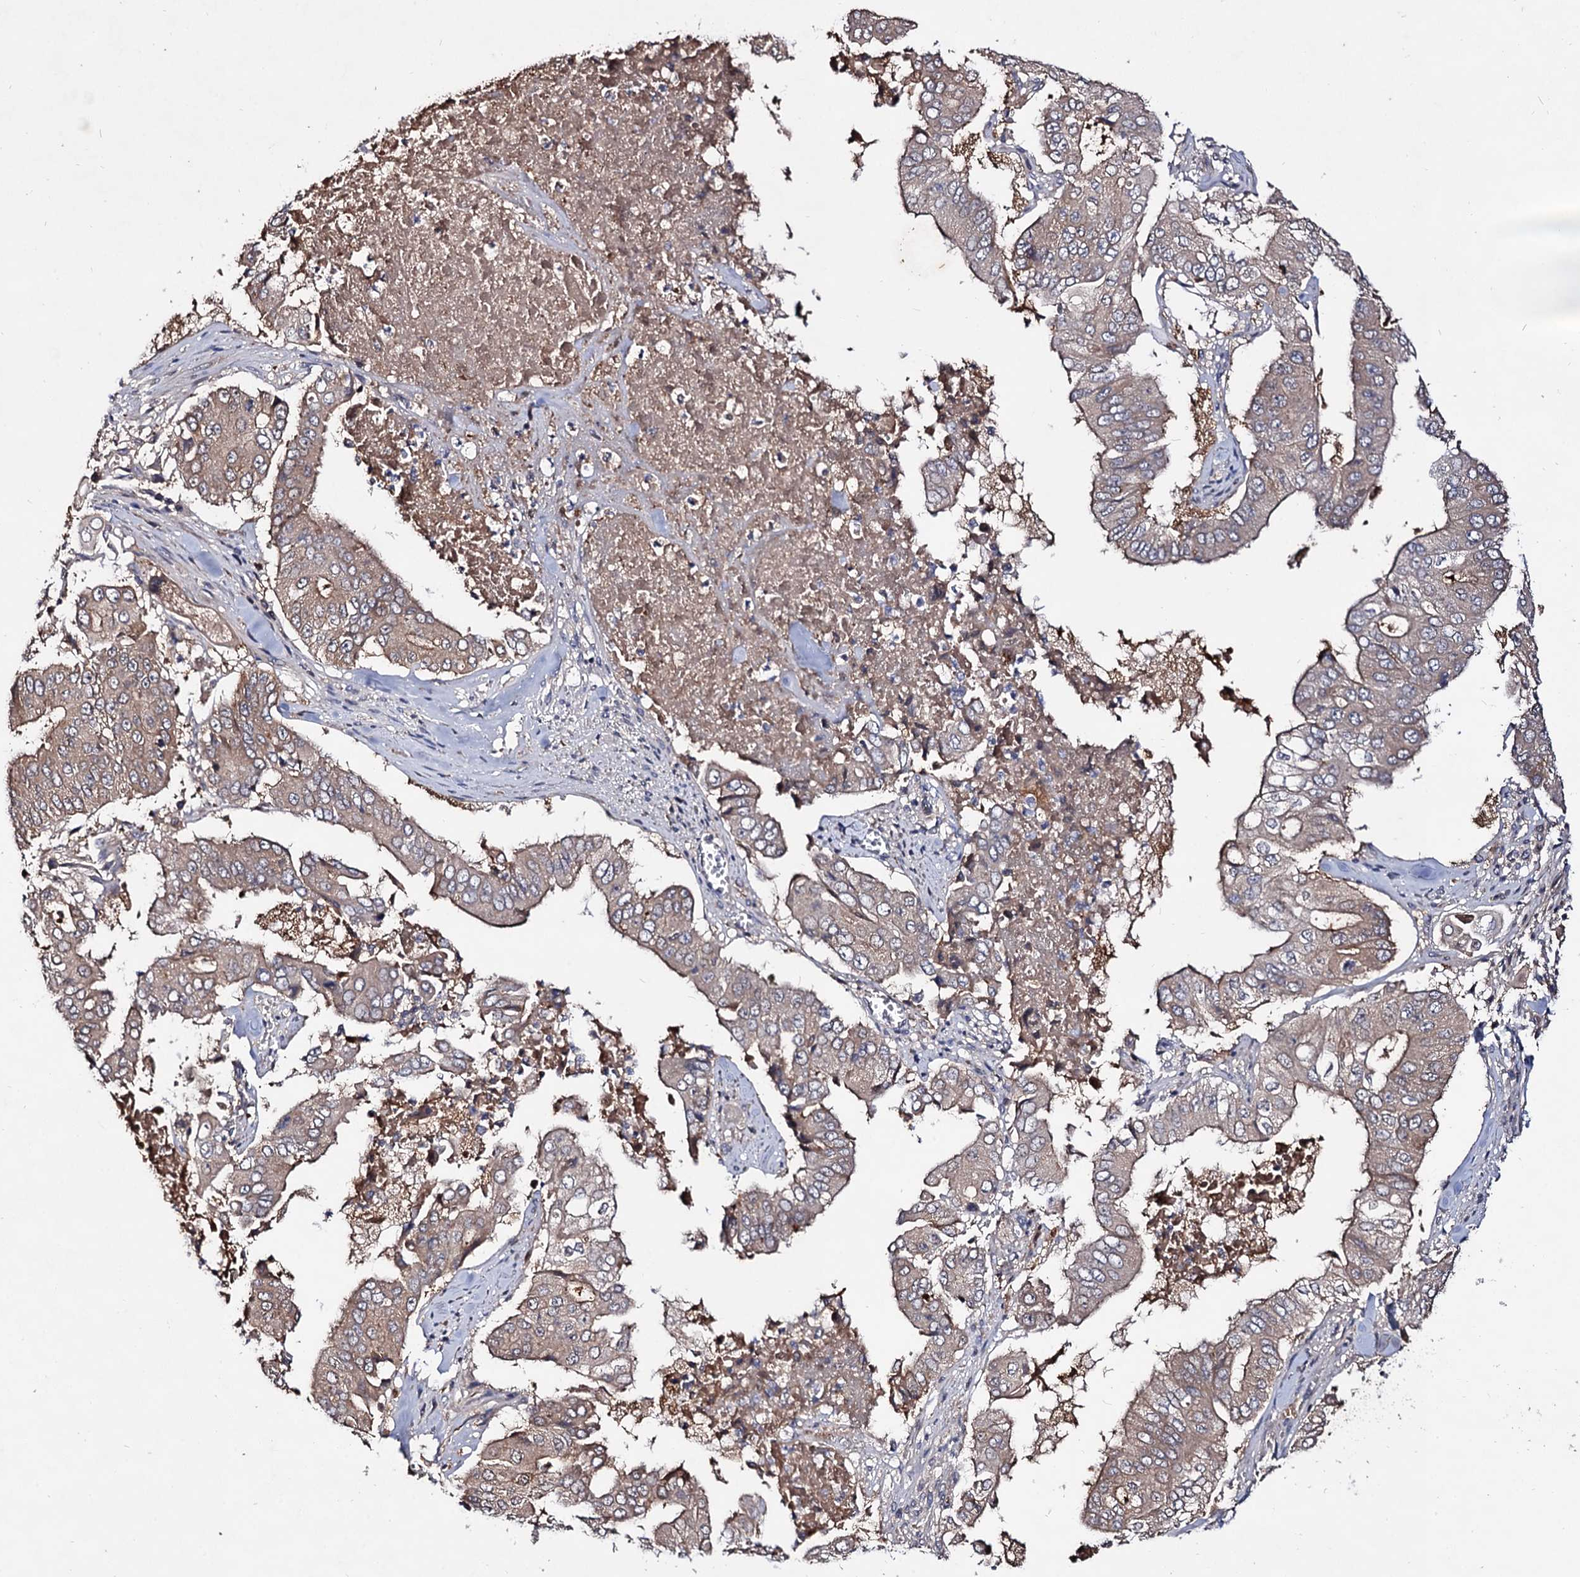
{"staining": {"intensity": "moderate", "quantity": ">75%", "location": "cytoplasmic/membranous"}, "tissue": "pancreatic cancer", "cell_type": "Tumor cells", "image_type": "cancer", "snomed": [{"axis": "morphology", "description": "Adenocarcinoma, NOS"}, {"axis": "topography", "description": "Pancreas"}], "caption": "Human pancreatic adenocarcinoma stained for a protein (brown) reveals moderate cytoplasmic/membranous positive expression in approximately >75% of tumor cells.", "gene": "ARFIP2", "patient": {"sex": "female", "age": 77}}